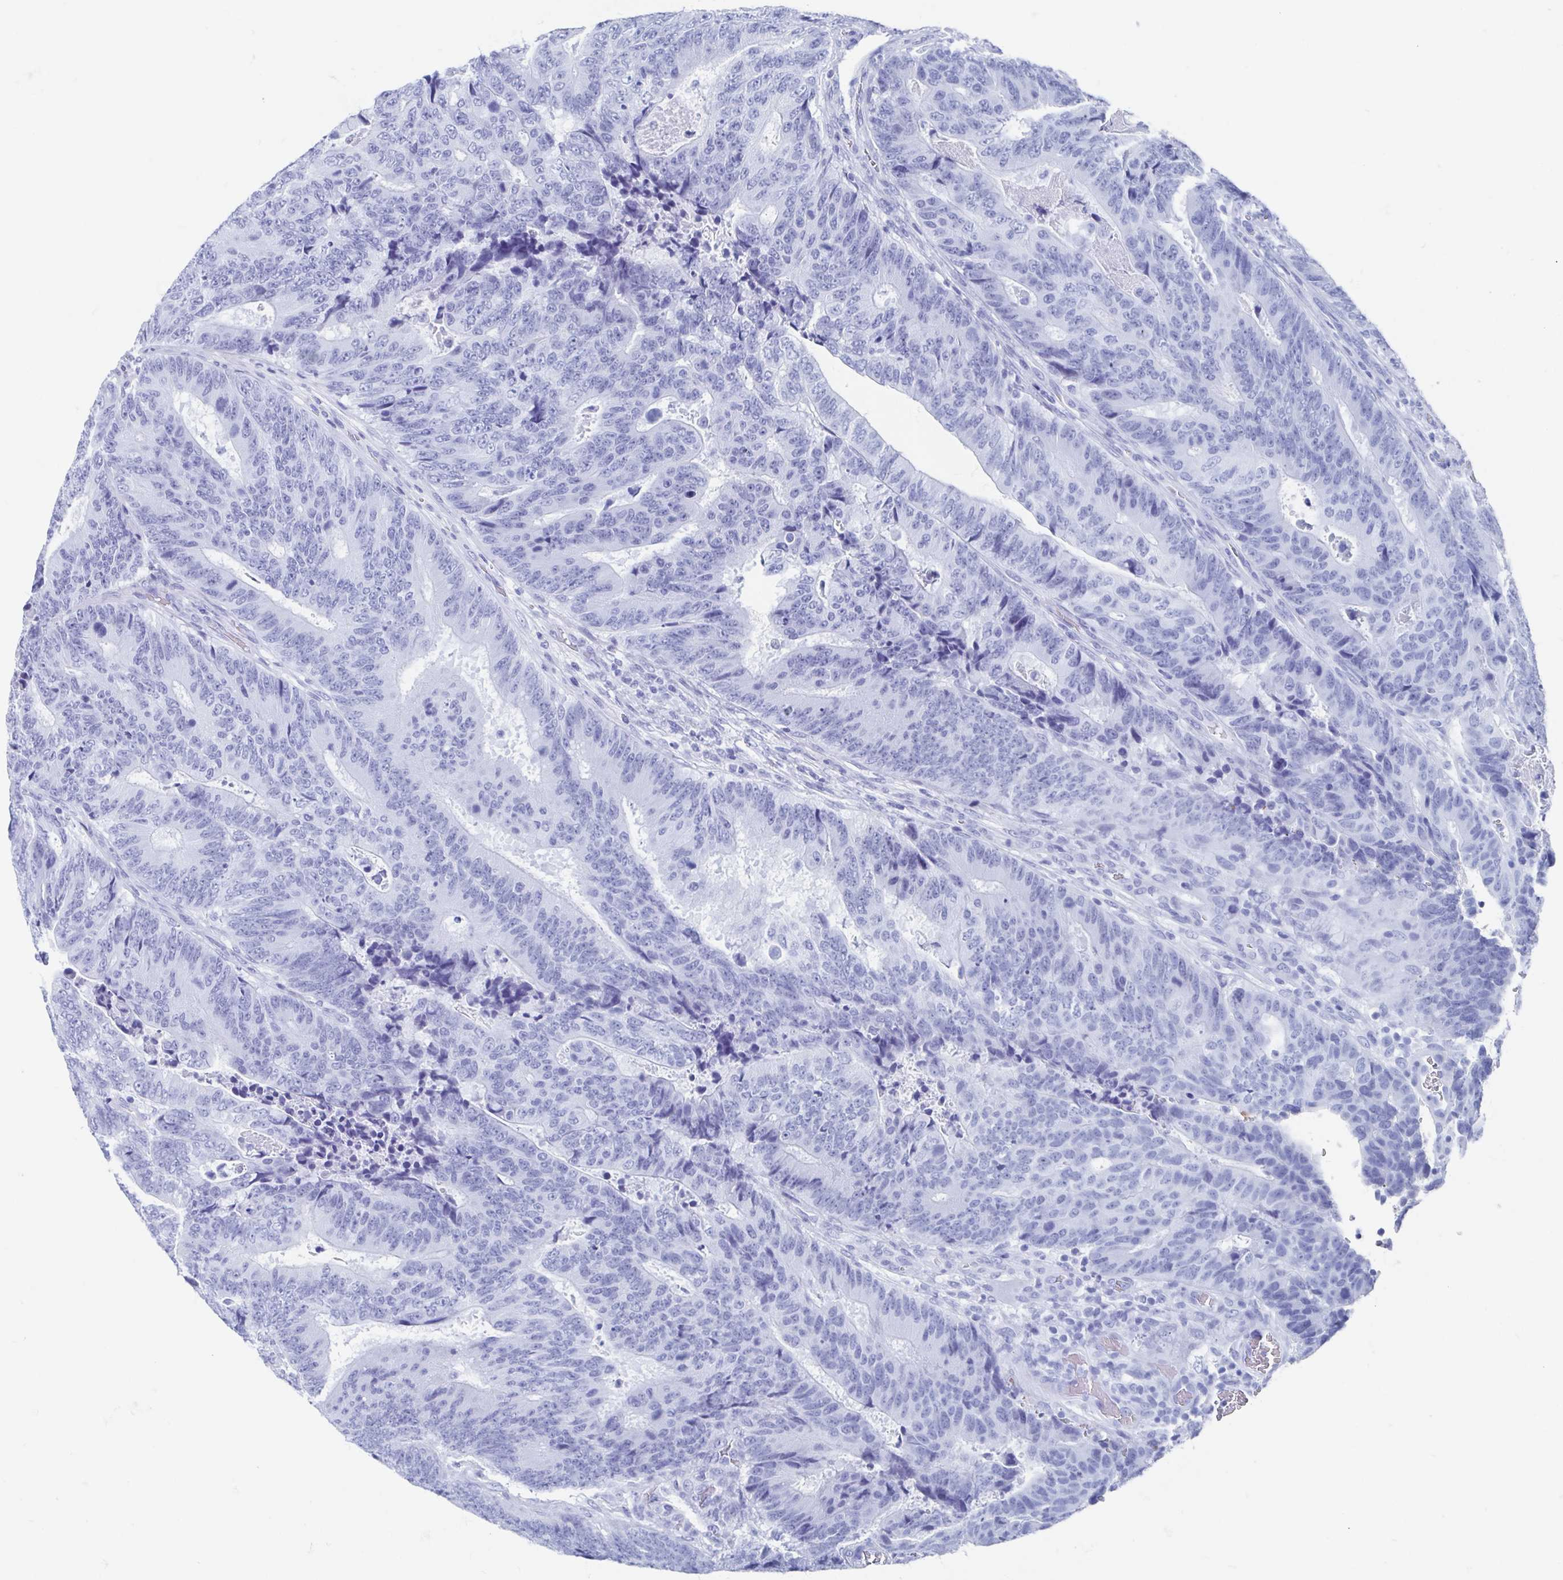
{"staining": {"intensity": "negative", "quantity": "none", "location": "none"}, "tissue": "colorectal cancer", "cell_type": "Tumor cells", "image_type": "cancer", "snomed": [{"axis": "morphology", "description": "Adenocarcinoma, NOS"}, {"axis": "topography", "description": "Colon"}], "caption": "DAB immunohistochemical staining of colorectal adenocarcinoma displays no significant staining in tumor cells. (Brightfield microscopy of DAB IHC at high magnification).", "gene": "HDGFL1", "patient": {"sex": "female", "age": 48}}